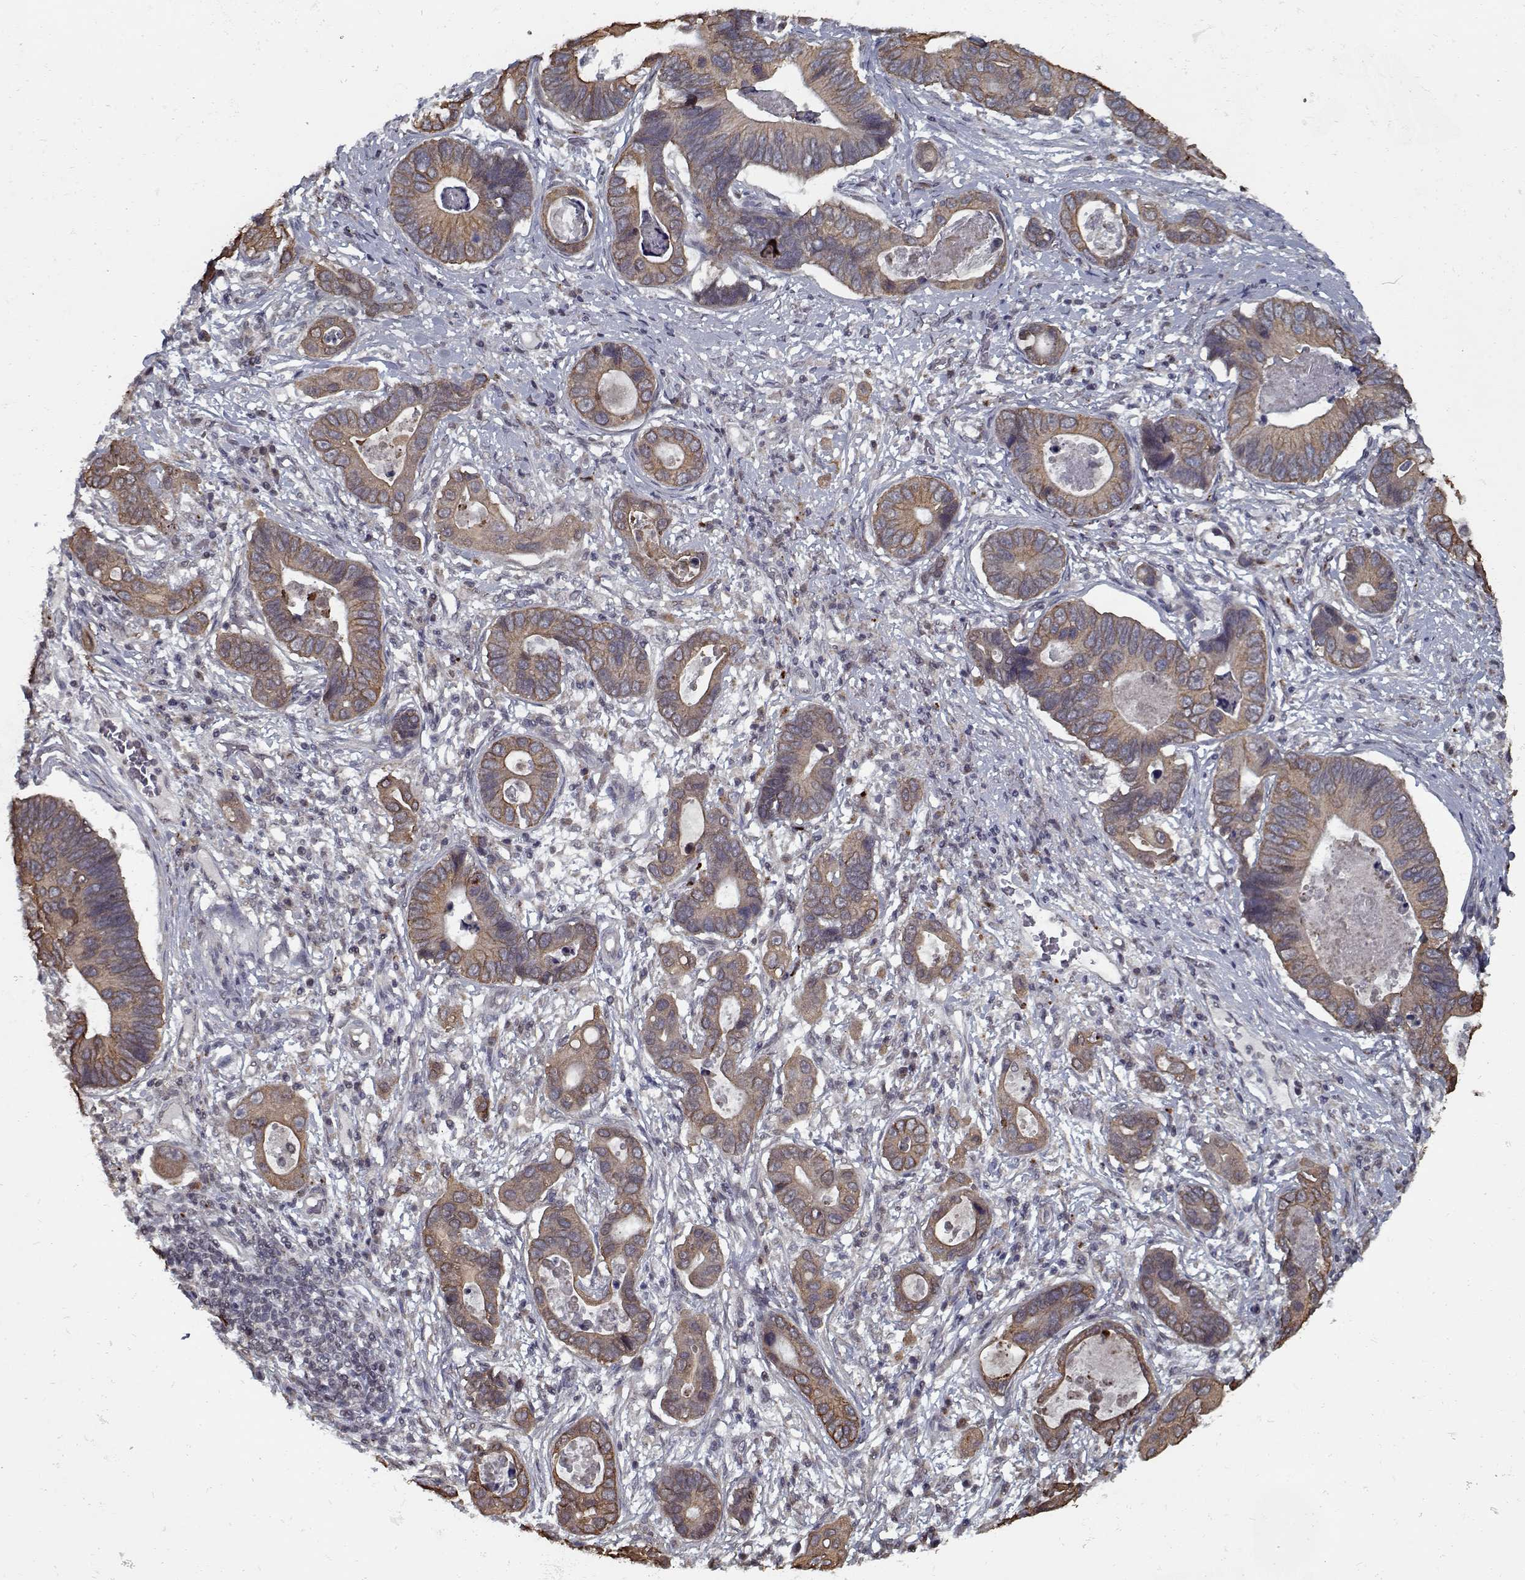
{"staining": {"intensity": "moderate", "quantity": ">75%", "location": "cytoplasmic/membranous"}, "tissue": "stomach cancer", "cell_type": "Tumor cells", "image_type": "cancer", "snomed": [{"axis": "morphology", "description": "Adenocarcinoma, NOS"}, {"axis": "topography", "description": "Stomach"}], "caption": "Immunohistochemistry (IHC) (DAB (3,3'-diaminobenzidine)) staining of human adenocarcinoma (stomach) demonstrates moderate cytoplasmic/membranous protein positivity in approximately >75% of tumor cells.", "gene": "NLK", "patient": {"sex": "male", "age": 84}}